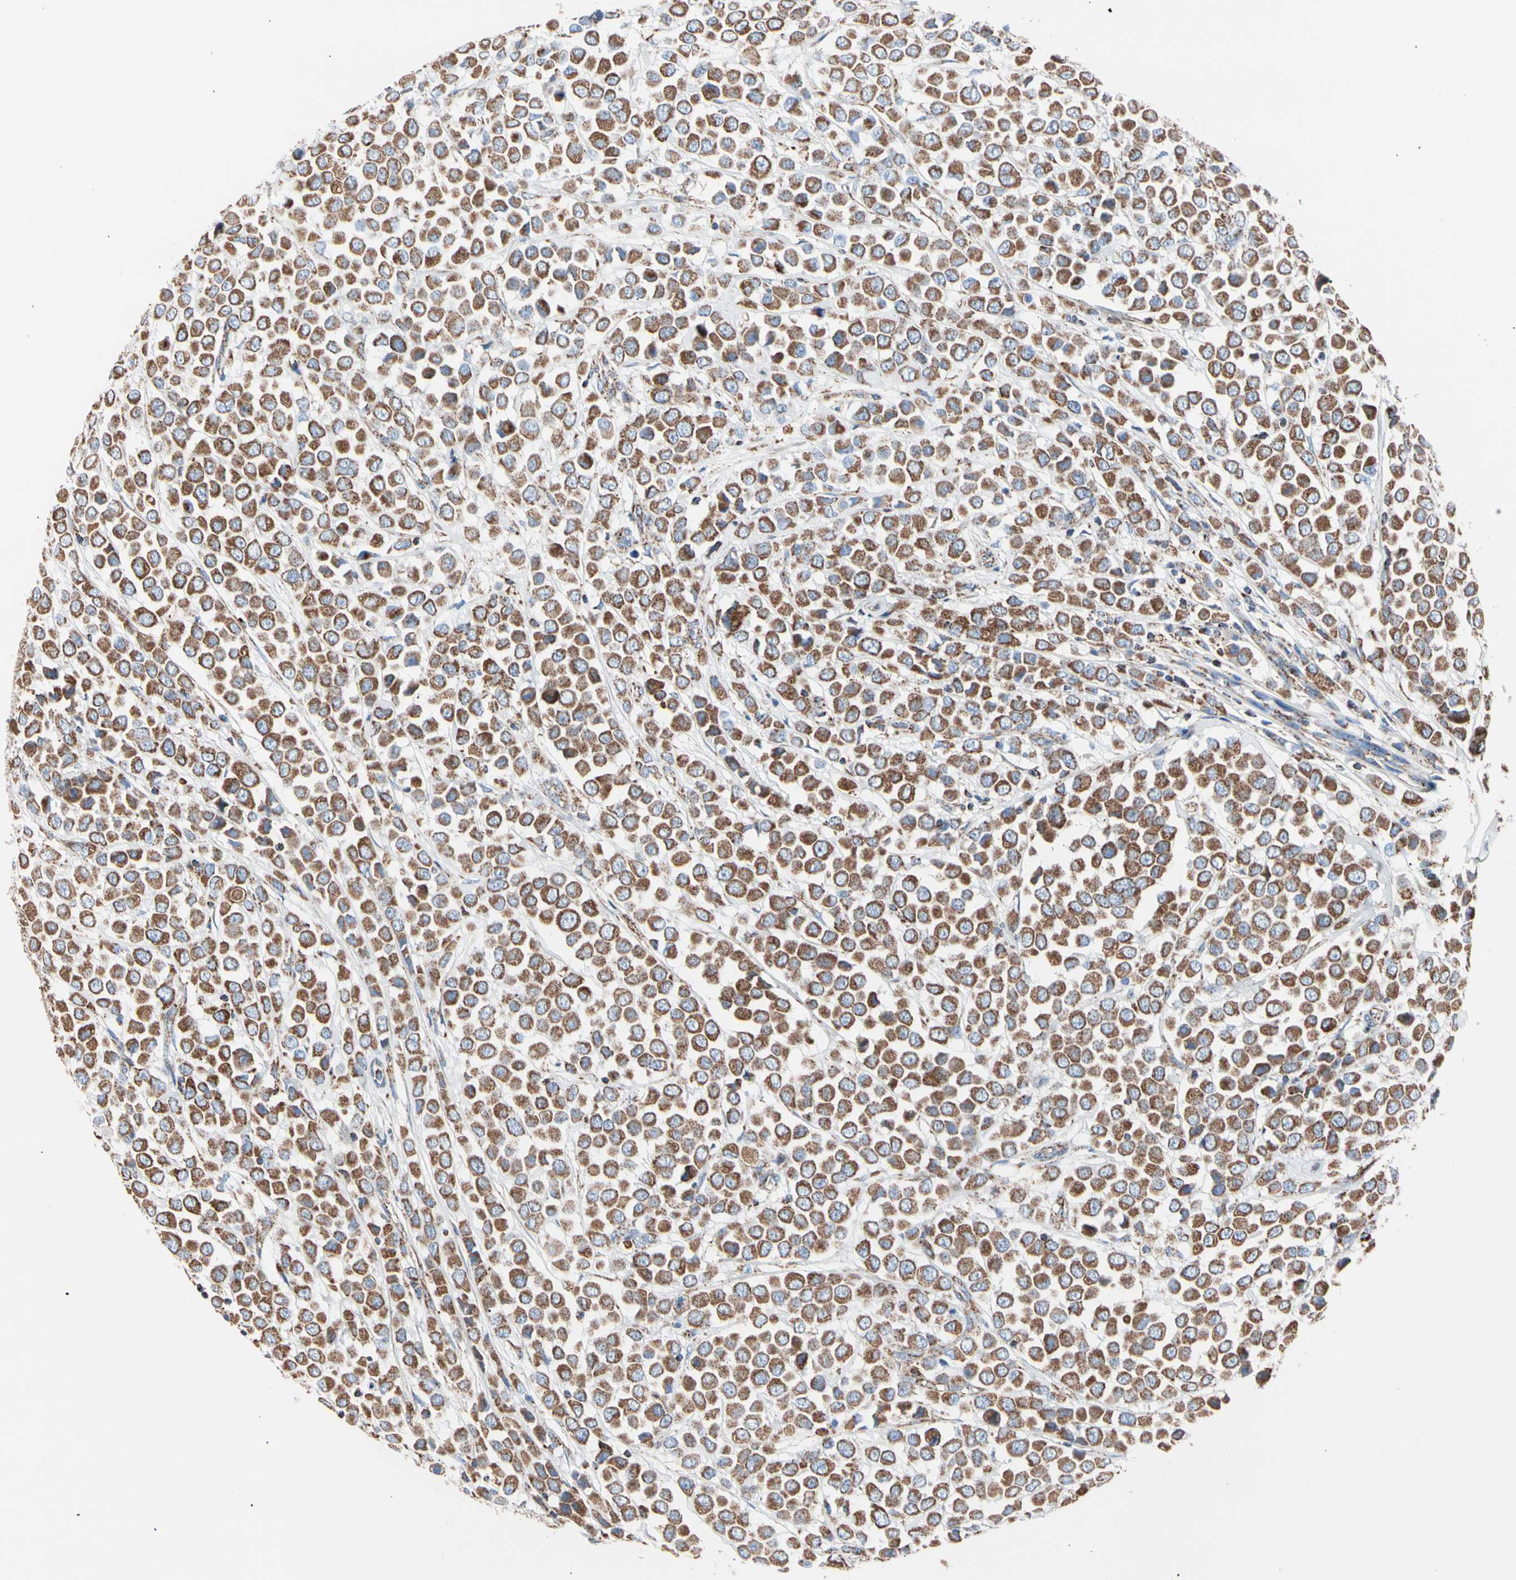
{"staining": {"intensity": "strong", "quantity": ">75%", "location": "cytoplasmic/membranous"}, "tissue": "breast cancer", "cell_type": "Tumor cells", "image_type": "cancer", "snomed": [{"axis": "morphology", "description": "Duct carcinoma"}, {"axis": "topography", "description": "Breast"}], "caption": "IHC of human breast cancer shows high levels of strong cytoplasmic/membranous positivity in about >75% of tumor cells.", "gene": "HK1", "patient": {"sex": "female", "age": 61}}